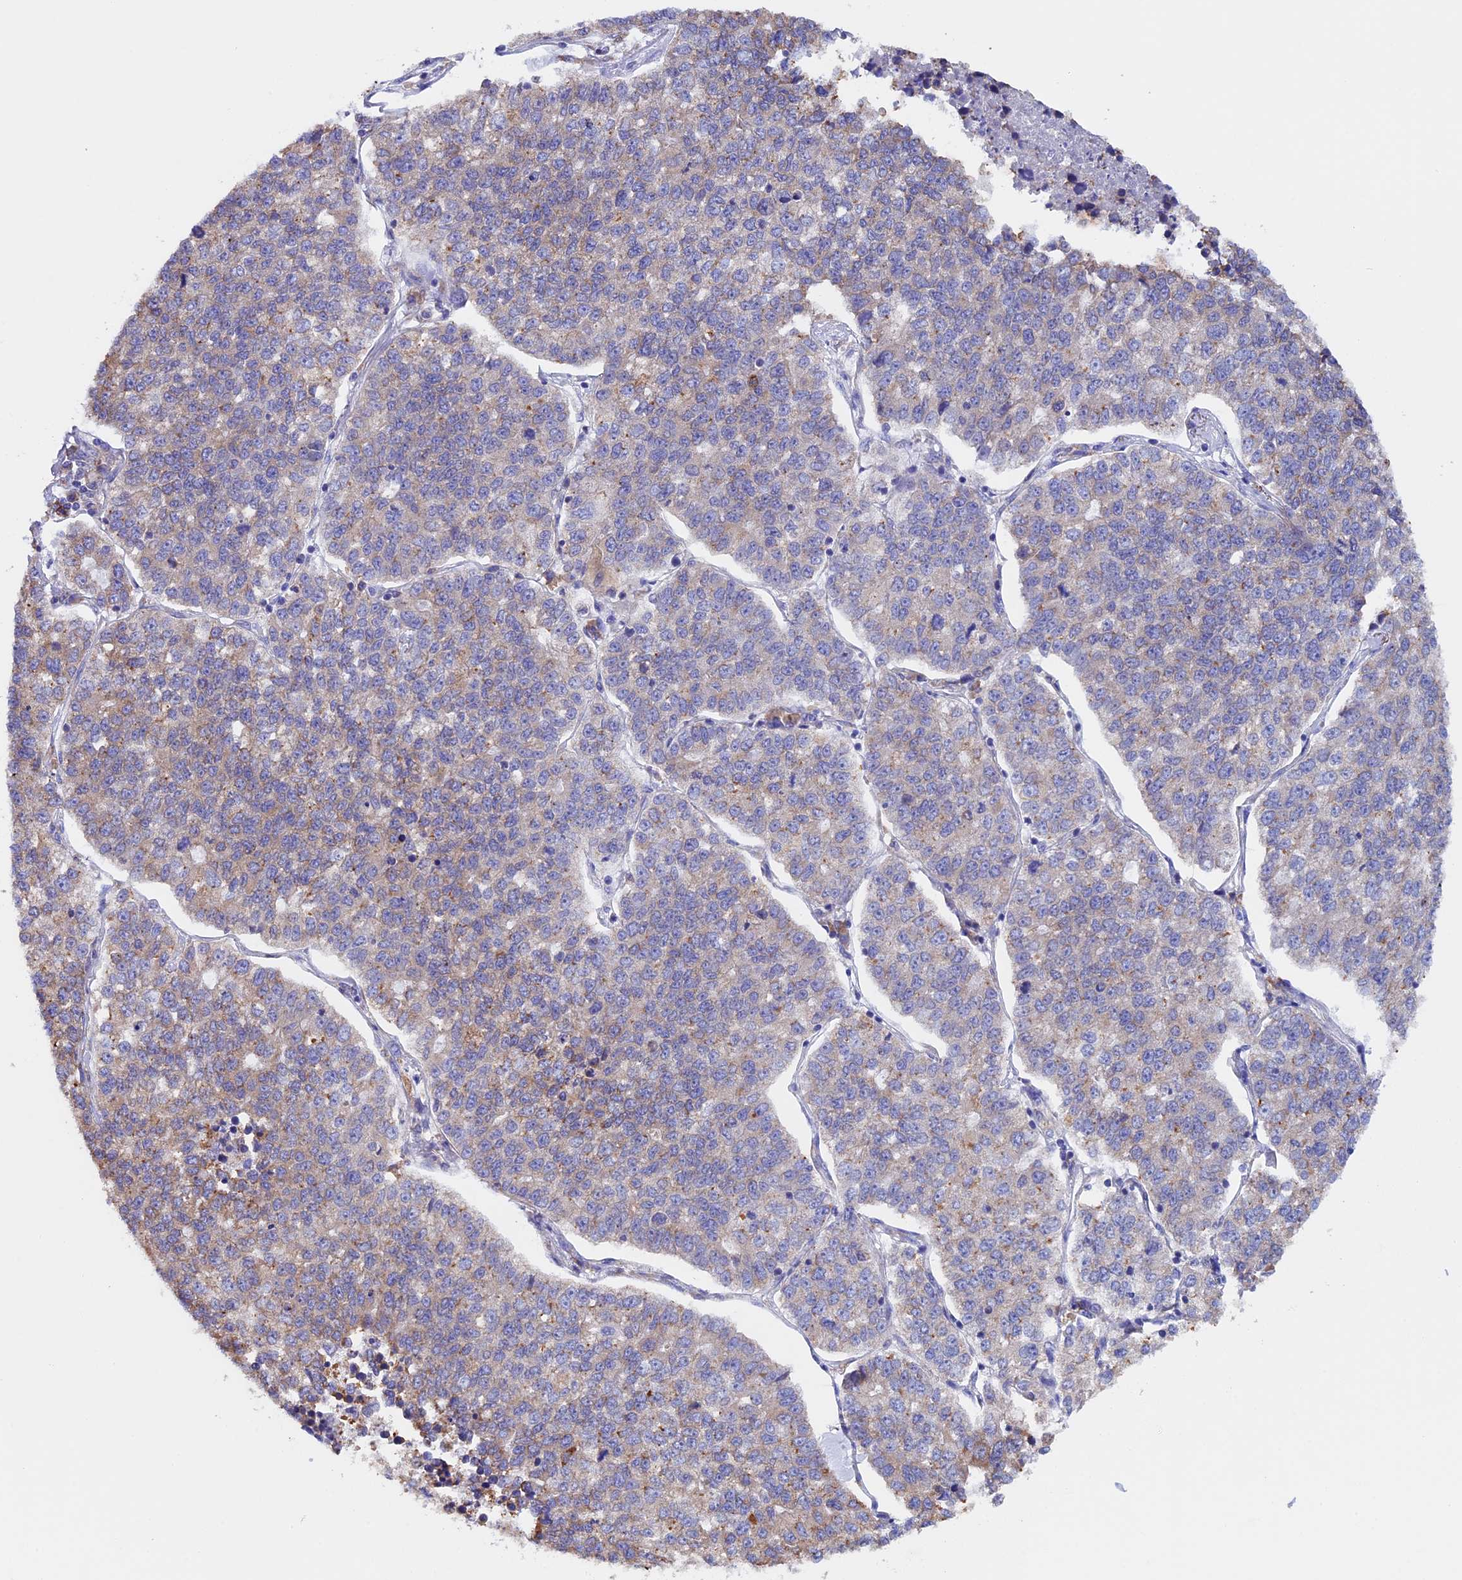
{"staining": {"intensity": "weak", "quantity": "25%-75%", "location": "cytoplasmic/membranous"}, "tissue": "lung cancer", "cell_type": "Tumor cells", "image_type": "cancer", "snomed": [{"axis": "morphology", "description": "Adenocarcinoma, NOS"}, {"axis": "topography", "description": "Lung"}], "caption": "The photomicrograph displays a brown stain indicating the presence of a protein in the cytoplasmic/membranous of tumor cells in lung cancer (adenocarcinoma).", "gene": "BTBD3", "patient": {"sex": "male", "age": 49}}